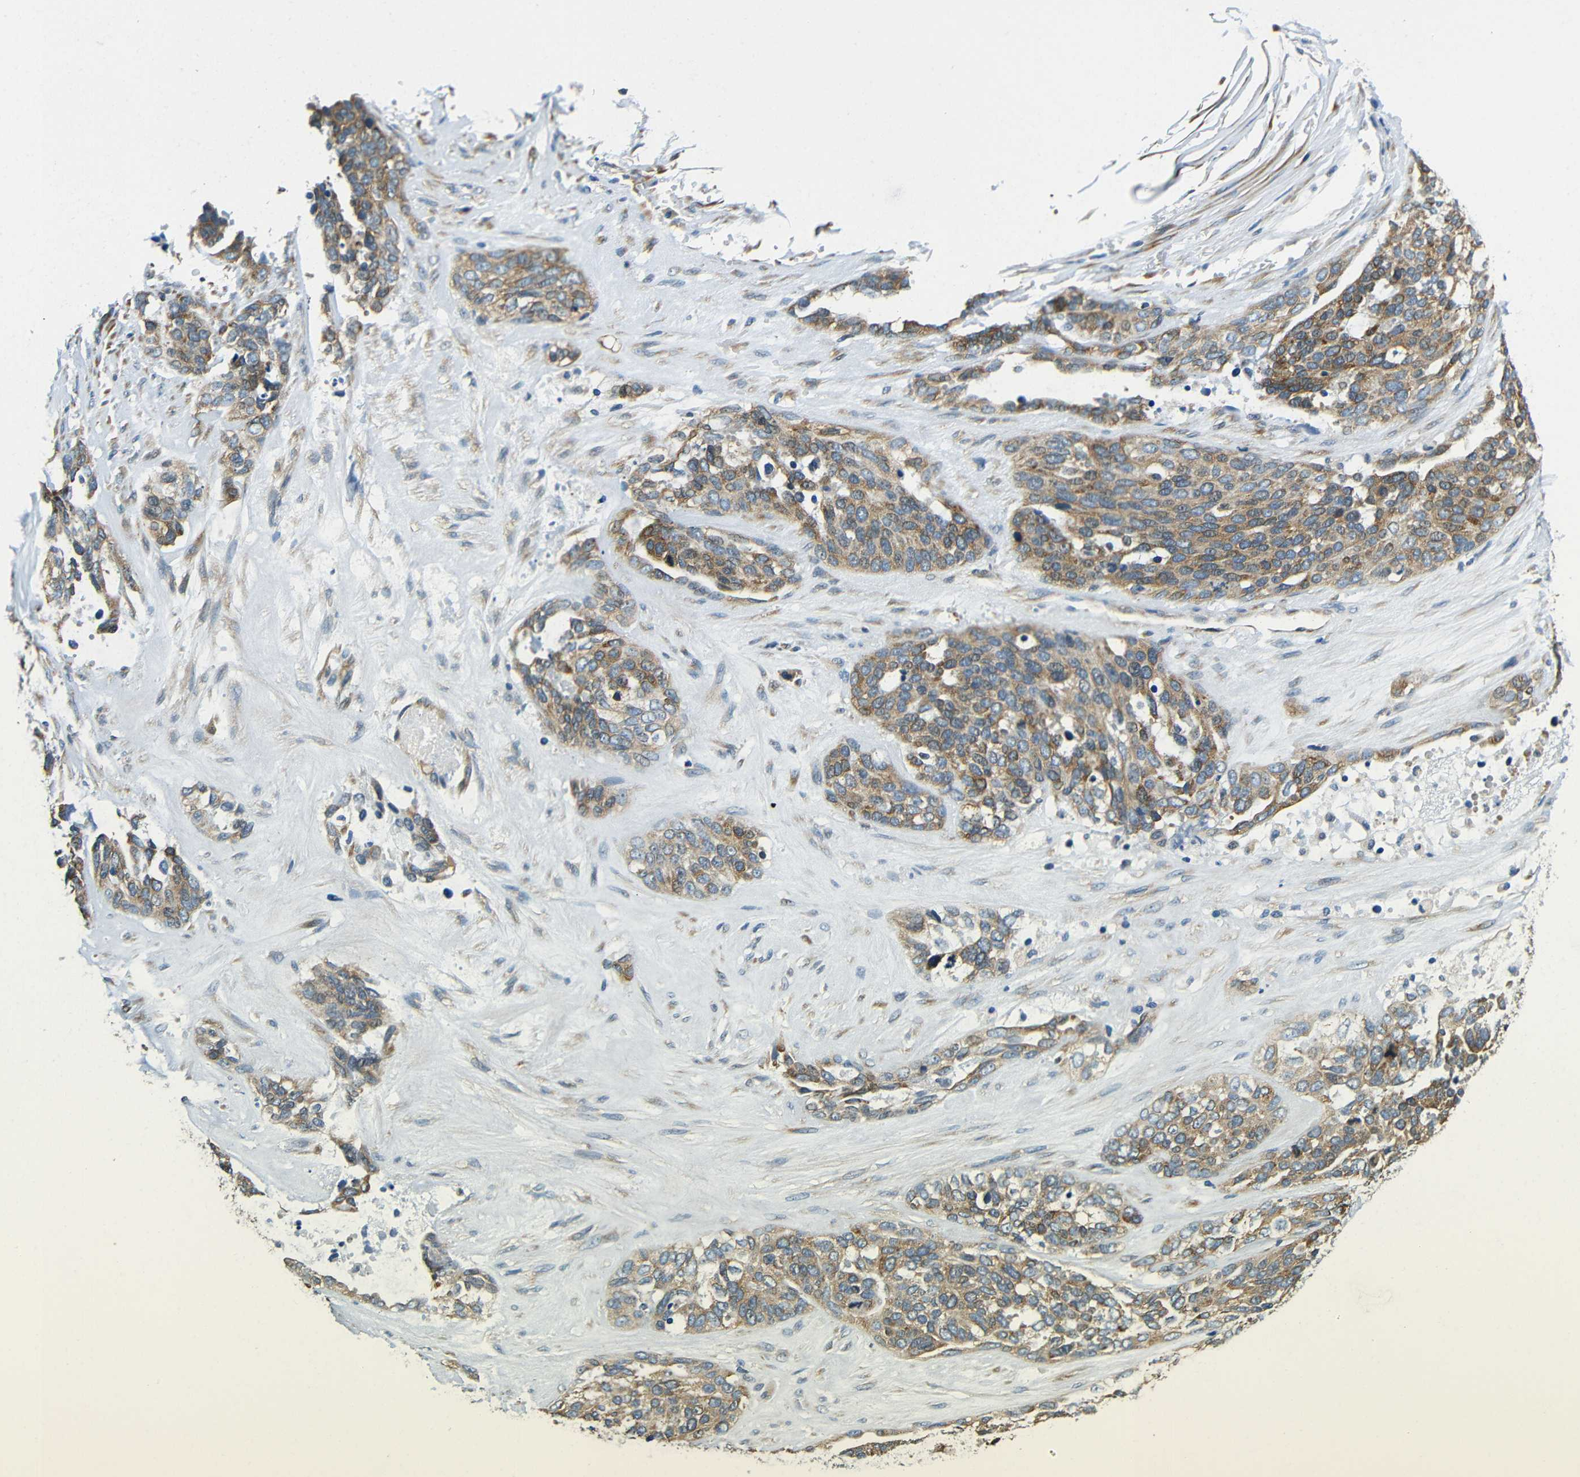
{"staining": {"intensity": "moderate", "quantity": ">75%", "location": "cytoplasmic/membranous"}, "tissue": "ovarian cancer", "cell_type": "Tumor cells", "image_type": "cancer", "snomed": [{"axis": "morphology", "description": "Cystadenocarcinoma, serous, NOS"}, {"axis": "topography", "description": "Ovary"}], "caption": "A high-resolution image shows IHC staining of serous cystadenocarcinoma (ovarian), which reveals moderate cytoplasmic/membranous staining in approximately >75% of tumor cells.", "gene": "VAPB", "patient": {"sex": "female", "age": 44}}